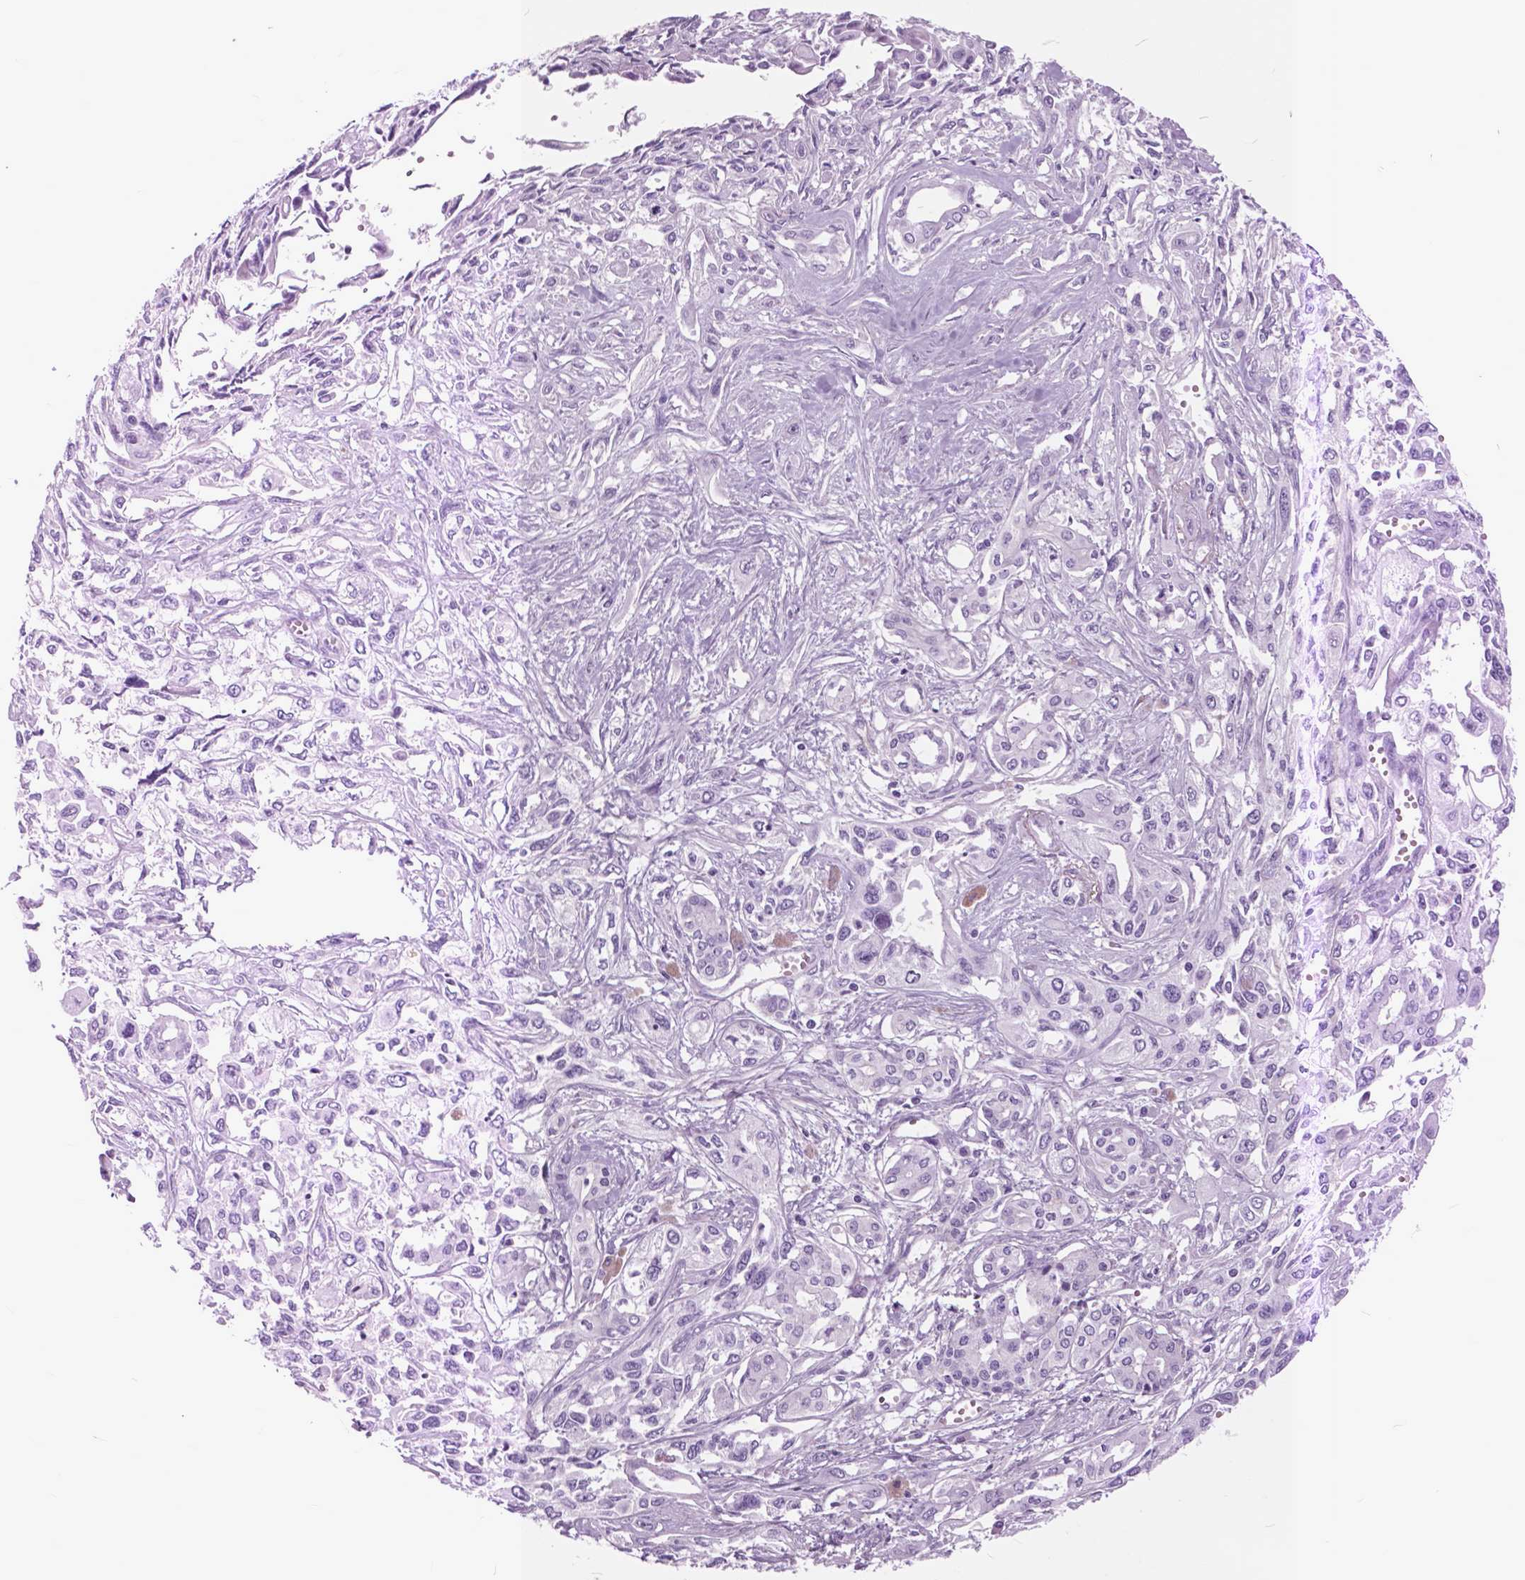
{"staining": {"intensity": "negative", "quantity": "none", "location": "none"}, "tissue": "pancreatic cancer", "cell_type": "Tumor cells", "image_type": "cancer", "snomed": [{"axis": "morphology", "description": "Adenocarcinoma, NOS"}, {"axis": "topography", "description": "Pancreas"}], "caption": "Tumor cells are negative for protein expression in human adenocarcinoma (pancreatic).", "gene": "GDF9", "patient": {"sex": "female", "age": 55}}